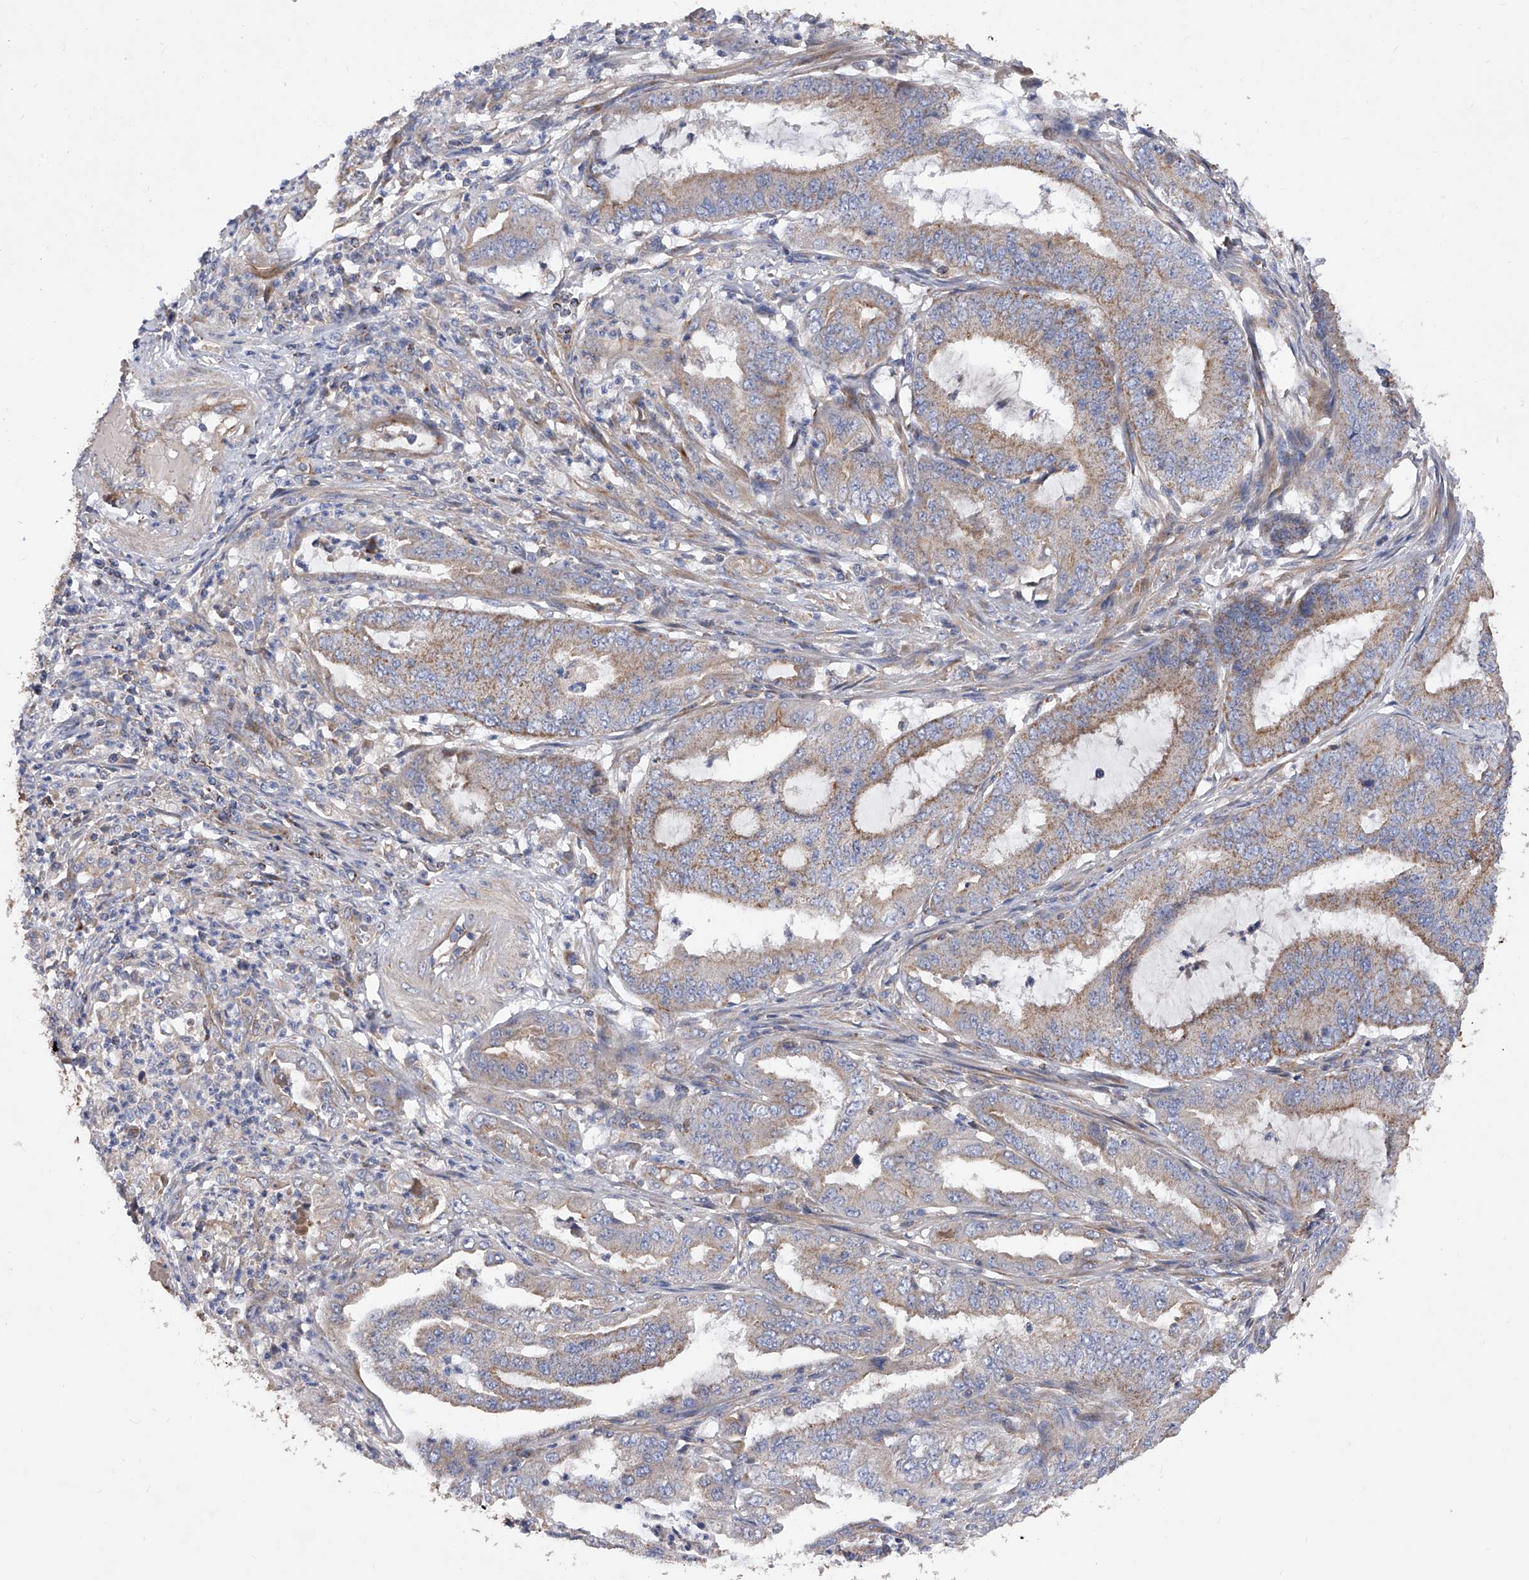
{"staining": {"intensity": "weak", "quantity": ">75%", "location": "cytoplasmic/membranous"}, "tissue": "endometrial cancer", "cell_type": "Tumor cells", "image_type": "cancer", "snomed": [{"axis": "morphology", "description": "Adenocarcinoma, NOS"}, {"axis": "topography", "description": "Endometrium"}], "caption": "Immunohistochemistry micrograph of human endometrial cancer stained for a protein (brown), which reveals low levels of weak cytoplasmic/membranous positivity in about >75% of tumor cells.", "gene": "PDSS2", "patient": {"sex": "female", "age": 51}}